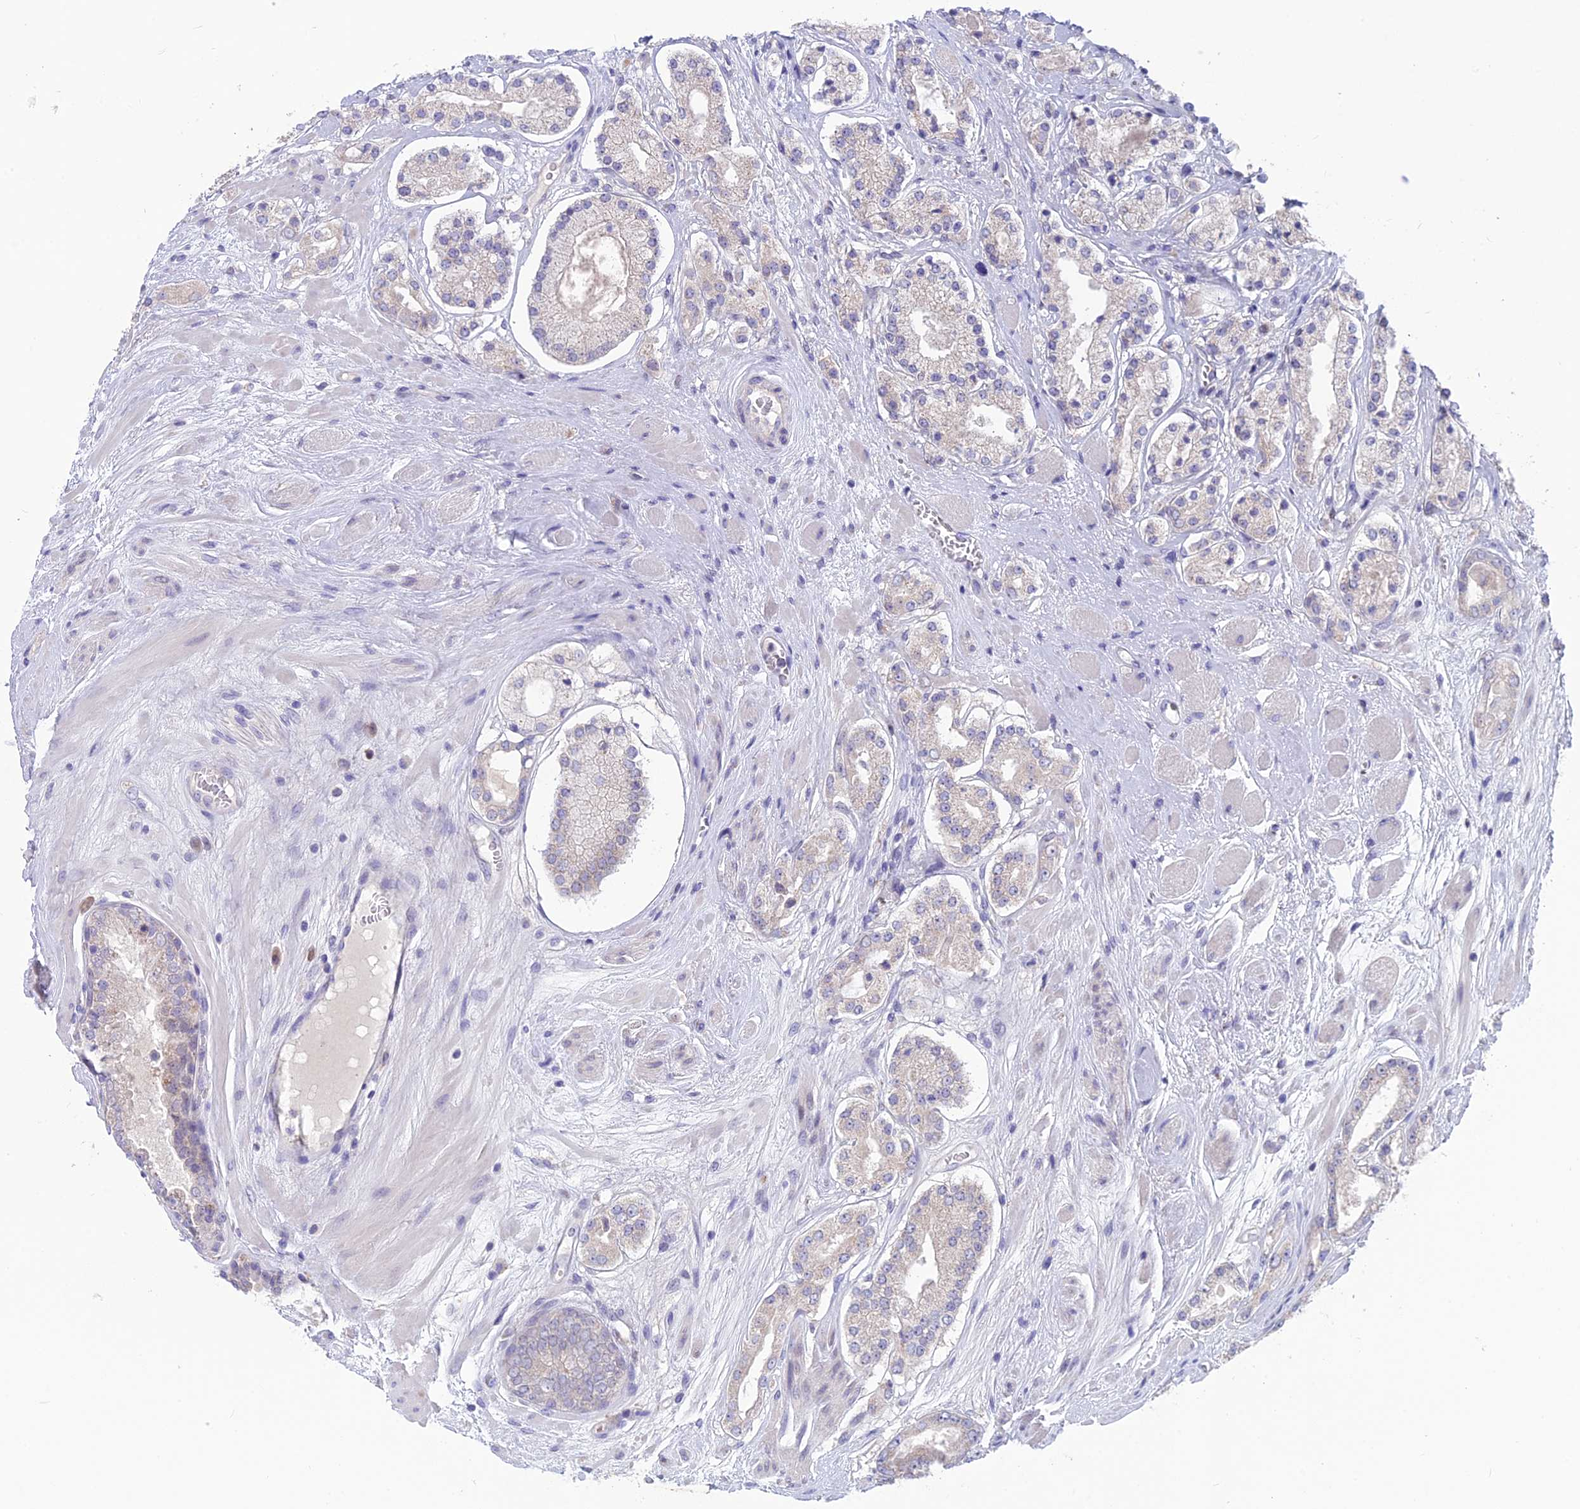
{"staining": {"intensity": "negative", "quantity": "none", "location": "none"}, "tissue": "prostate cancer", "cell_type": "Tumor cells", "image_type": "cancer", "snomed": [{"axis": "morphology", "description": "Adenocarcinoma, High grade"}, {"axis": "topography", "description": "Prostate"}], "caption": "DAB immunohistochemical staining of human prostate cancer (high-grade adenocarcinoma) exhibits no significant expression in tumor cells.", "gene": "SNTN", "patient": {"sex": "male", "age": 67}}